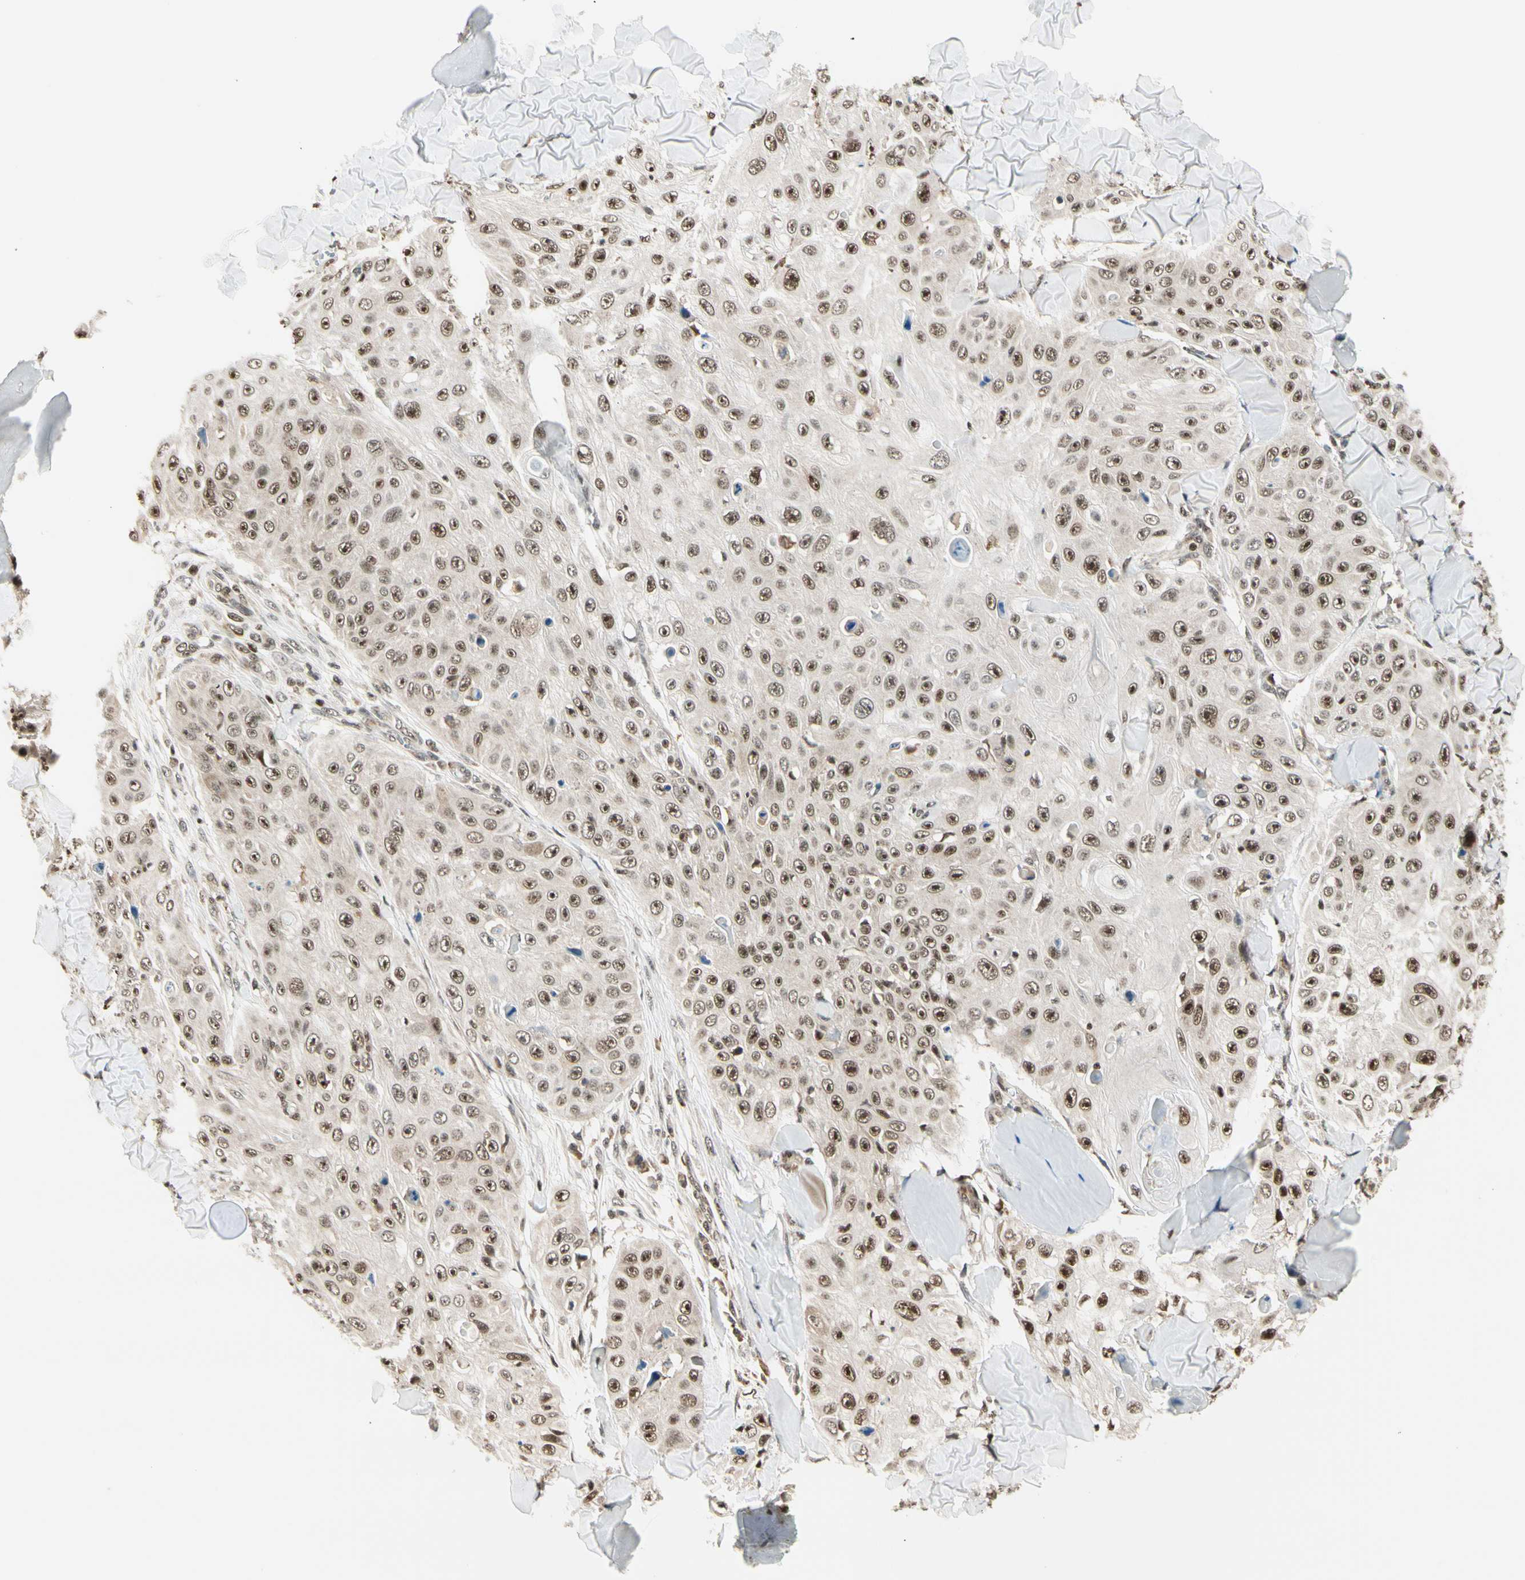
{"staining": {"intensity": "moderate", "quantity": ">75%", "location": "nuclear"}, "tissue": "skin cancer", "cell_type": "Tumor cells", "image_type": "cancer", "snomed": [{"axis": "morphology", "description": "Squamous cell carcinoma, NOS"}, {"axis": "topography", "description": "Skin"}], "caption": "Skin squamous cell carcinoma stained with a brown dye displays moderate nuclear positive positivity in about >75% of tumor cells.", "gene": "DAXX", "patient": {"sex": "male", "age": 86}}